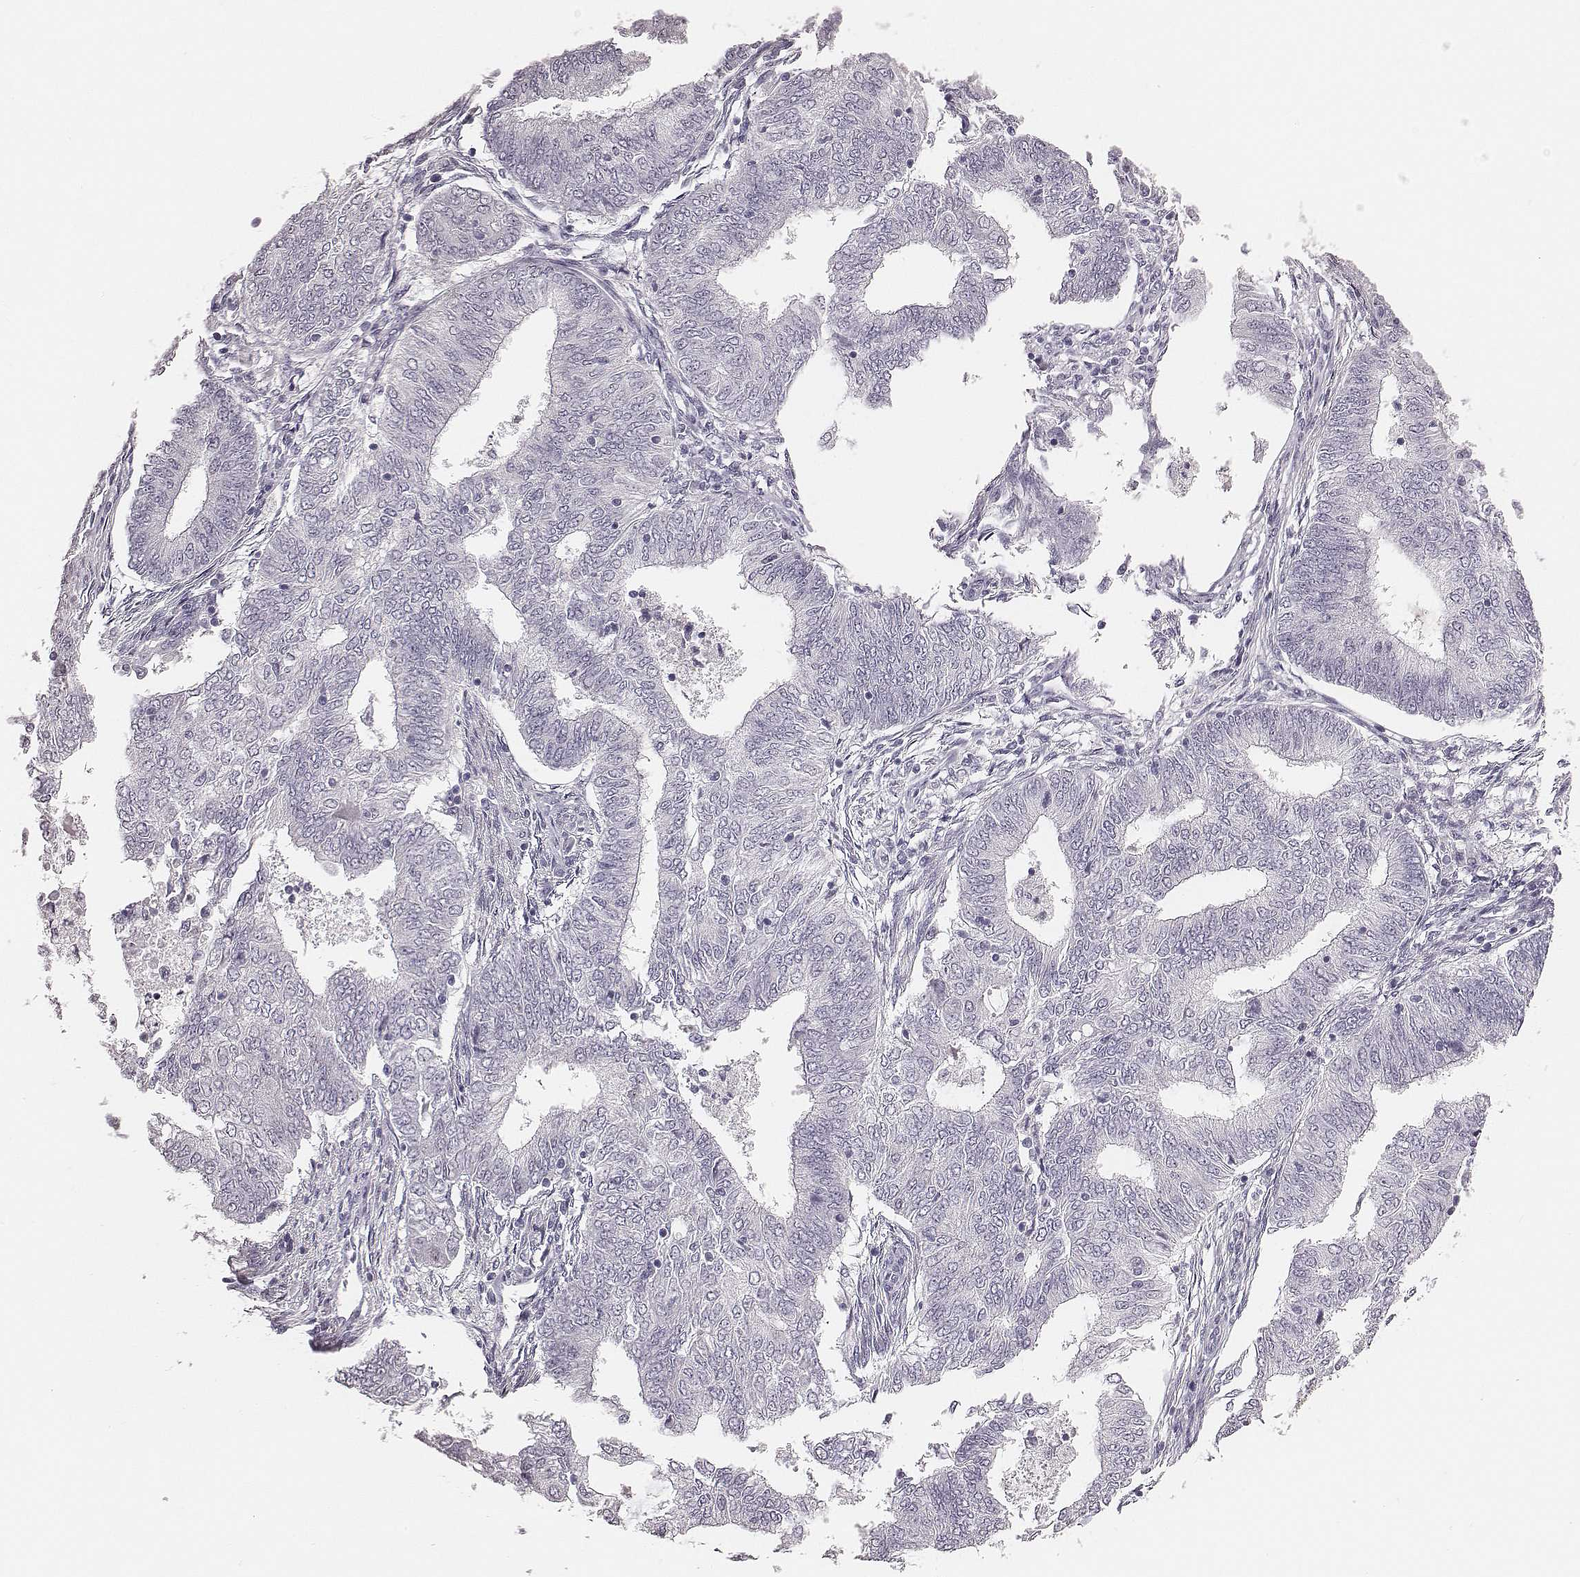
{"staining": {"intensity": "negative", "quantity": "none", "location": "none"}, "tissue": "endometrial cancer", "cell_type": "Tumor cells", "image_type": "cancer", "snomed": [{"axis": "morphology", "description": "Adenocarcinoma, NOS"}, {"axis": "topography", "description": "Endometrium"}], "caption": "Immunohistochemical staining of human endometrial cancer (adenocarcinoma) displays no significant positivity in tumor cells.", "gene": "CSHL1", "patient": {"sex": "female", "age": 62}}